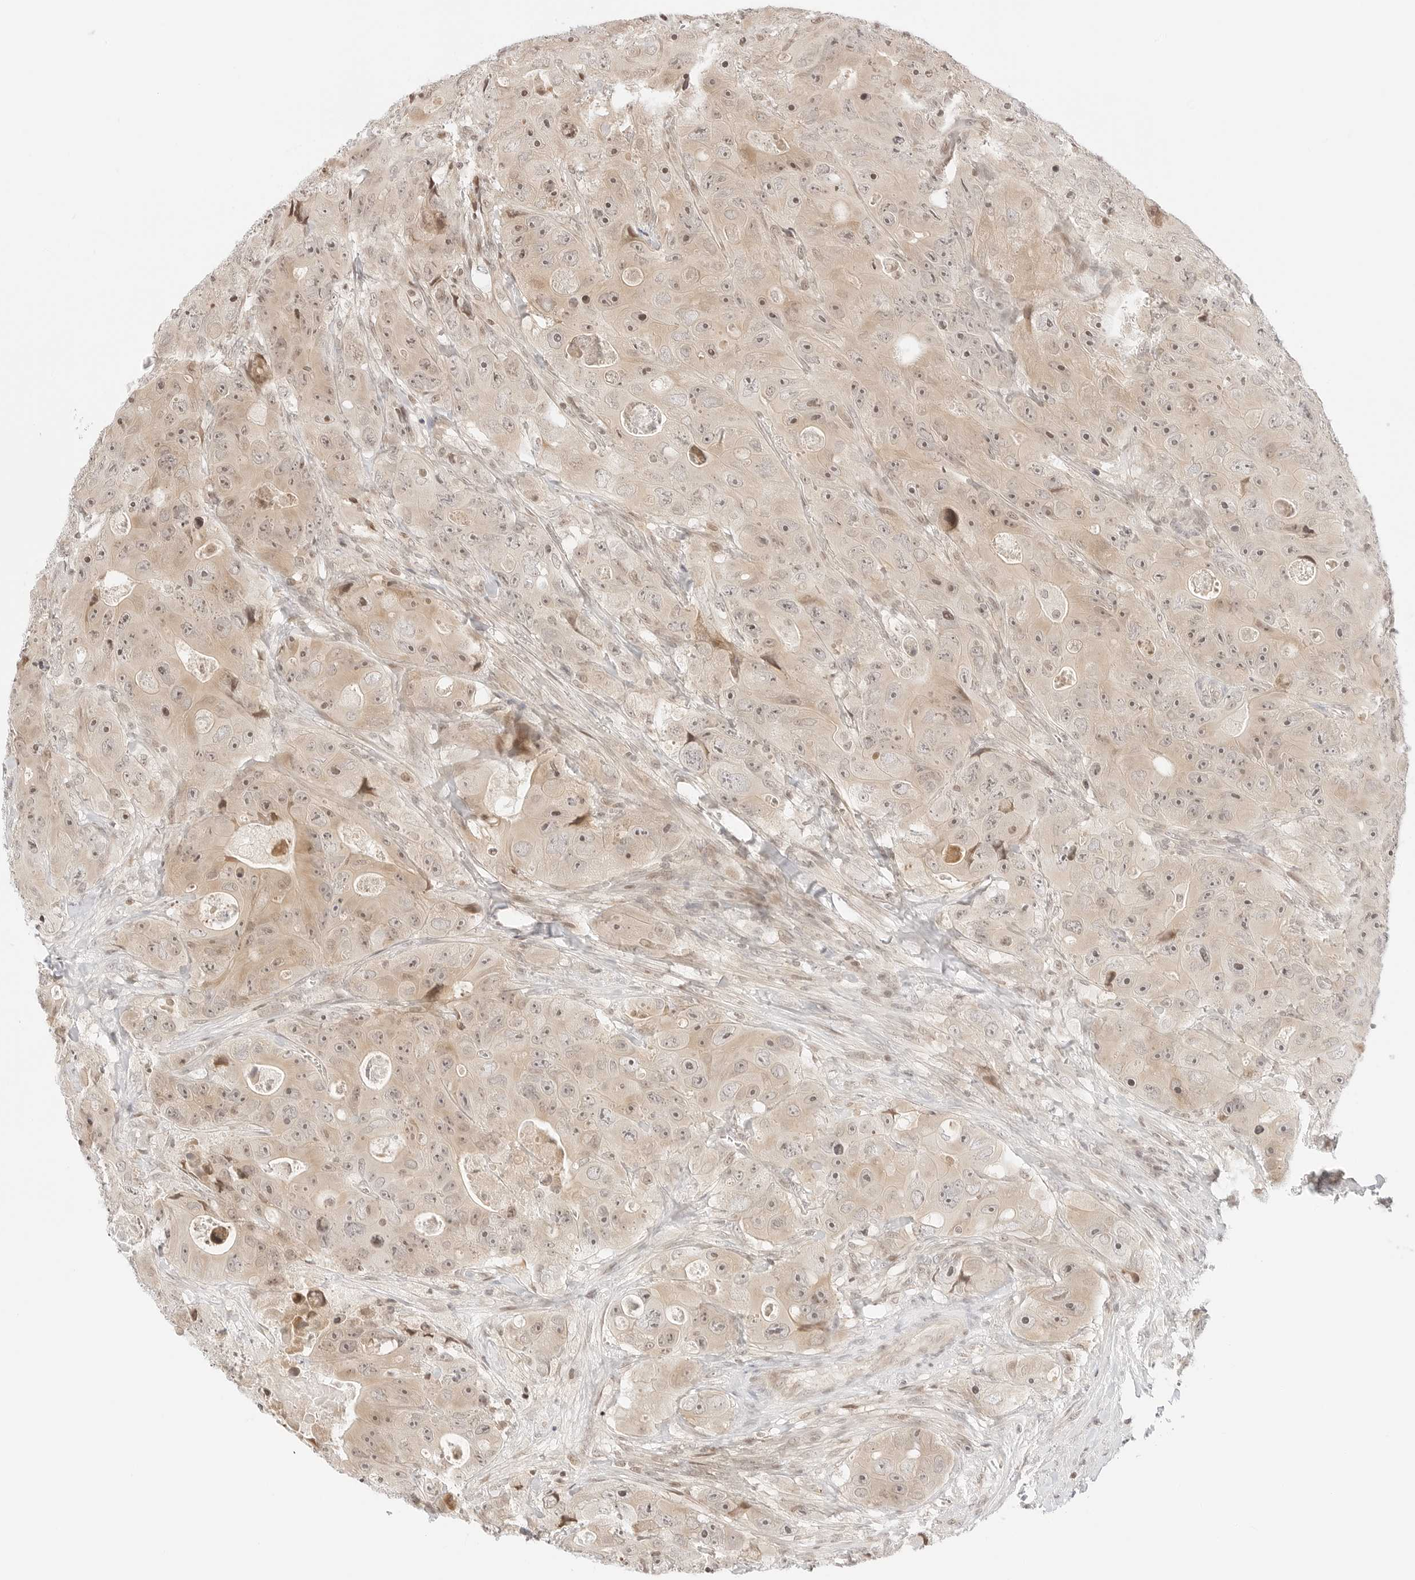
{"staining": {"intensity": "weak", "quantity": ">75%", "location": "cytoplasmic/membranous,nuclear"}, "tissue": "colorectal cancer", "cell_type": "Tumor cells", "image_type": "cancer", "snomed": [{"axis": "morphology", "description": "Adenocarcinoma, NOS"}, {"axis": "topography", "description": "Colon"}], "caption": "Immunohistochemistry histopathology image of colorectal cancer stained for a protein (brown), which demonstrates low levels of weak cytoplasmic/membranous and nuclear staining in approximately >75% of tumor cells.", "gene": "RPS6KL1", "patient": {"sex": "female", "age": 46}}